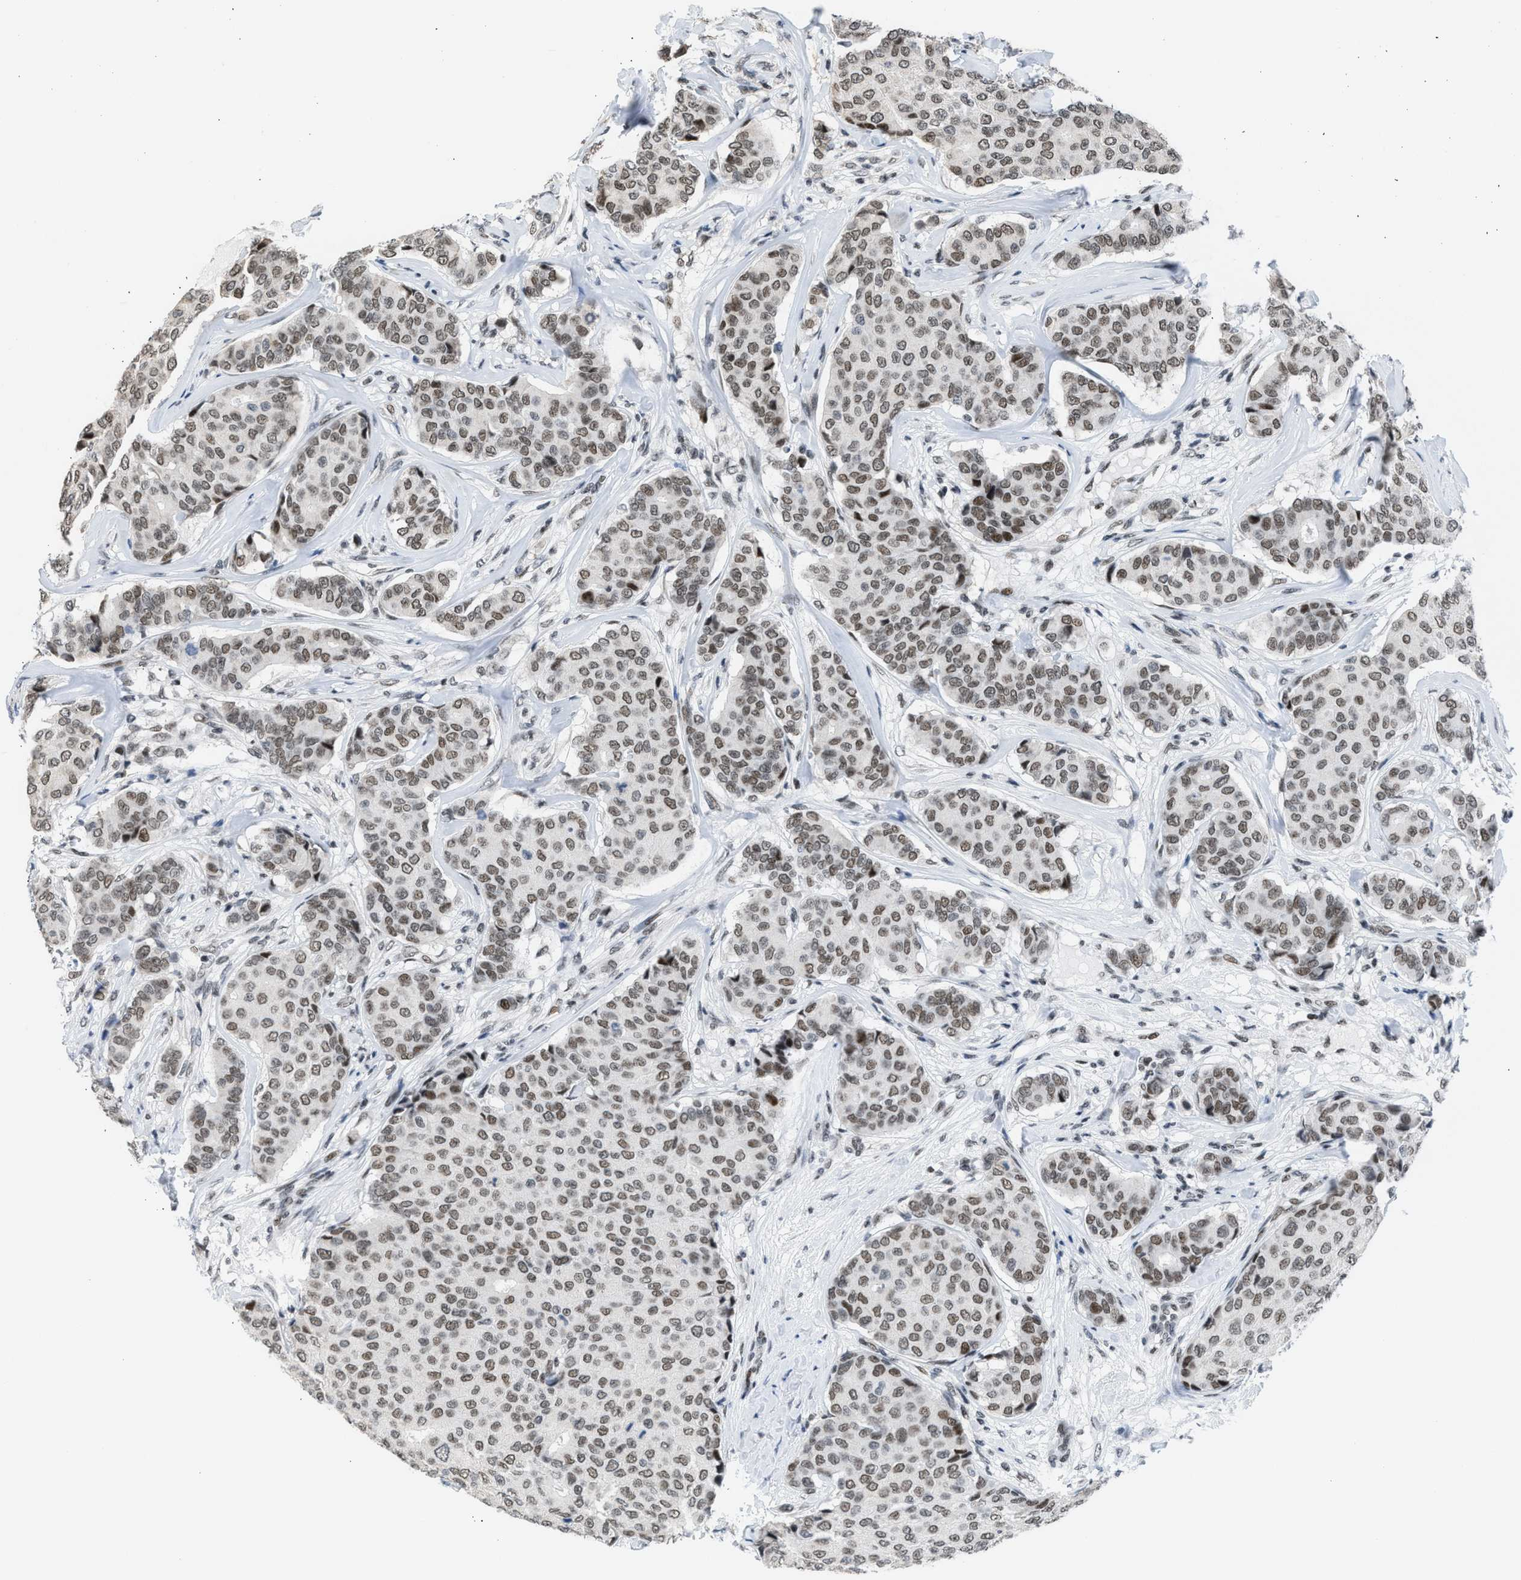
{"staining": {"intensity": "moderate", "quantity": ">75%", "location": "nuclear"}, "tissue": "breast cancer", "cell_type": "Tumor cells", "image_type": "cancer", "snomed": [{"axis": "morphology", "description": "Duct carcinoma"}, {"axis": "topography", "description": "Breast"}], "caption": "A brown stain labels moderate nuclear positivity of a protein in human breast infiltrating ductal carcinoma tumor cells. The protein of interest is stained brown, and the nuclei are stained in blue (DAB IHC with brightfield microscopy, high magnification).", "gene": "TERF2IP", "patient": {"sex": "female", "age": 75}}